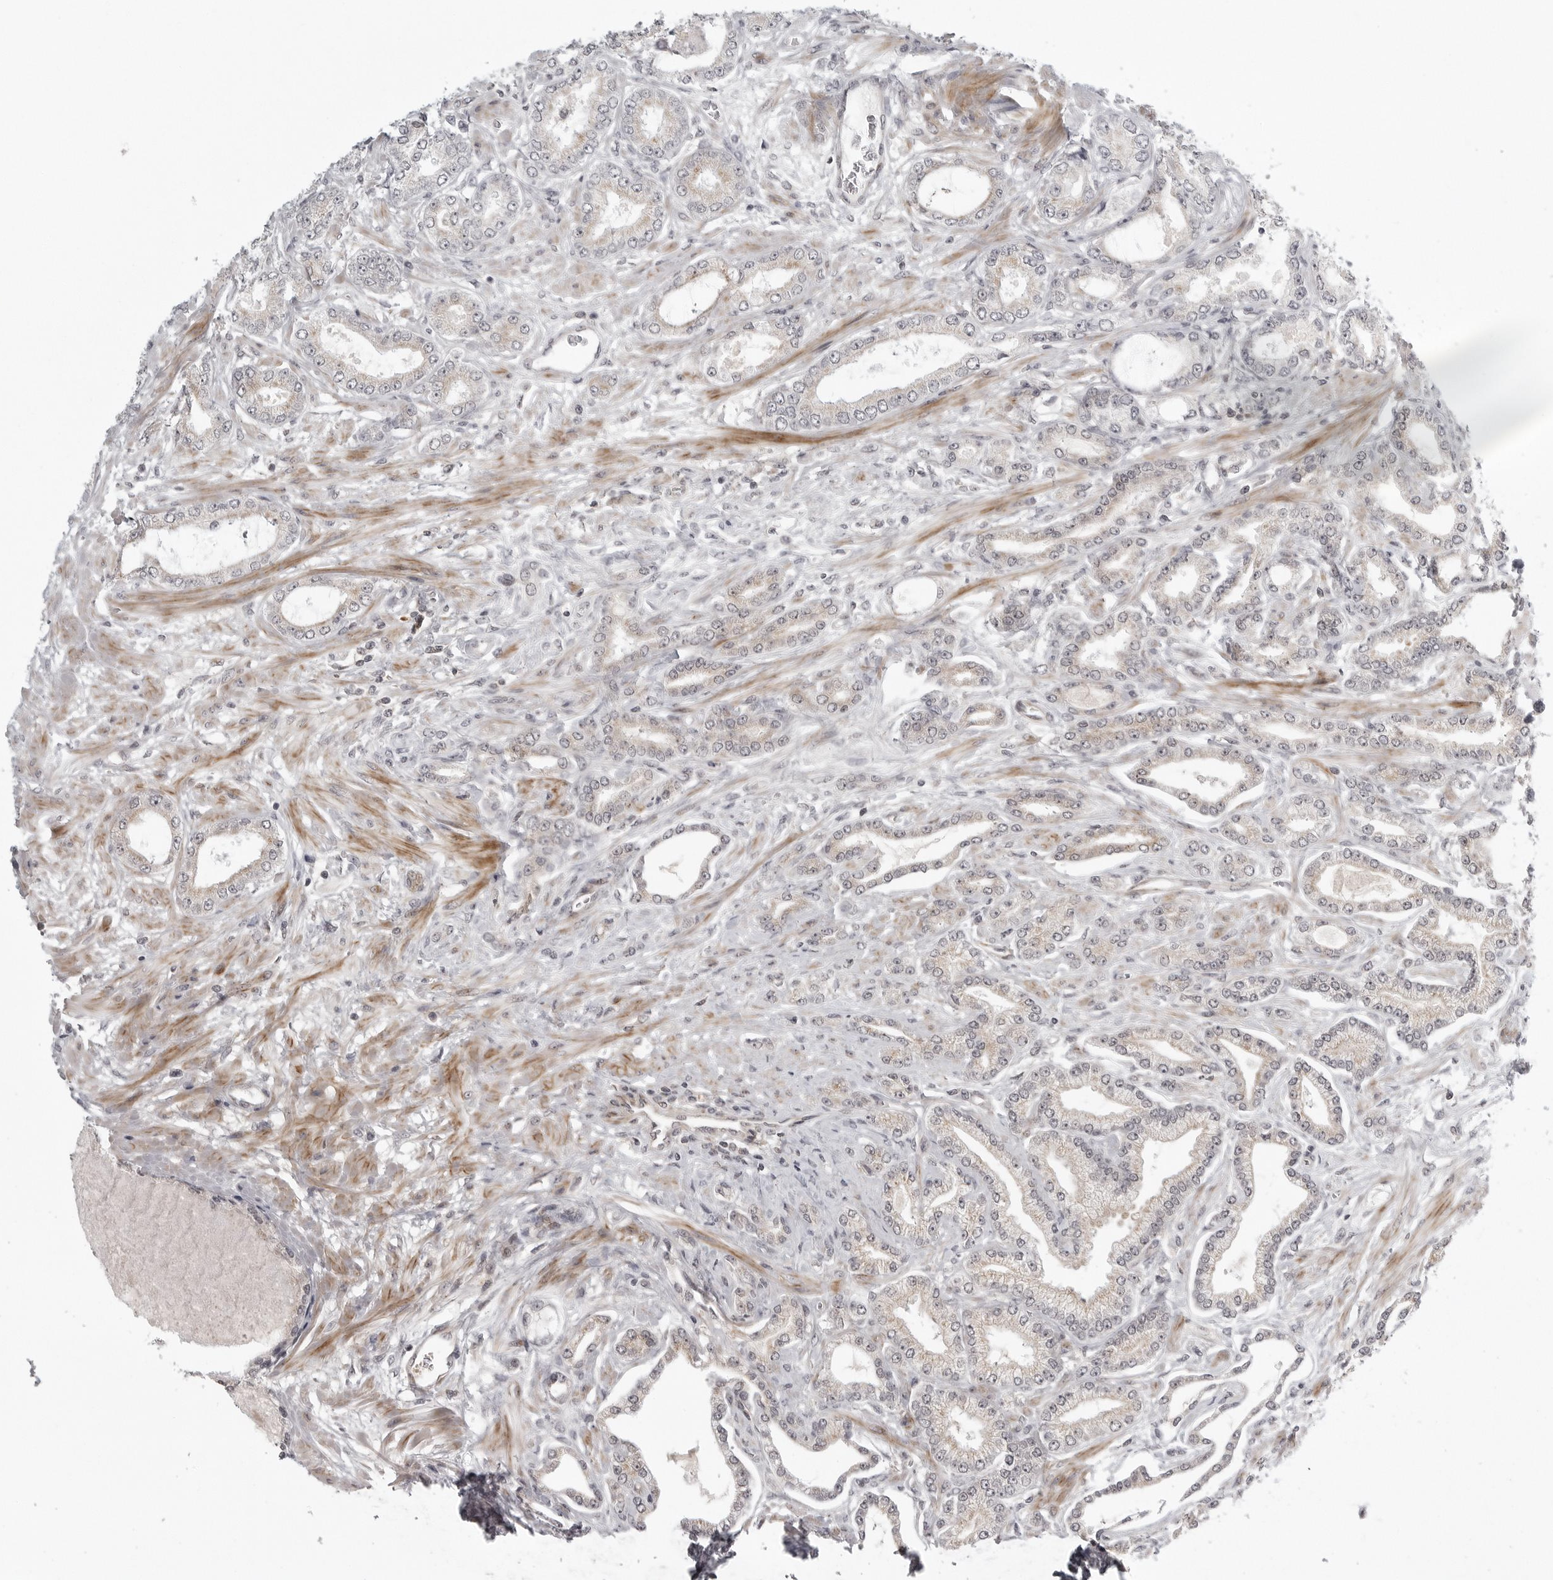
{"staining": {"intensity": "moderate", "quantity": "25%-75%", "location": "cytoplasmic/membranous"}, "tissue": "prostate cancer", "cell_type": "Tumor cells", "image_type": "cancer", "snomed": [{"axis": "morphology", "description": "Adenocarcinoma, Low grade"}, {"axis": "topography", "description": "Prostate"}], "caption": "Brown immunohistochemical staining in human prostate low-grade adenocarcinoma demonstrates moderate cytoplasmic/membranous positivity in approximately 25%-75% of tumor cells.", "gene": "TUT4", "patient": {"sex": "male", "age": 63}}